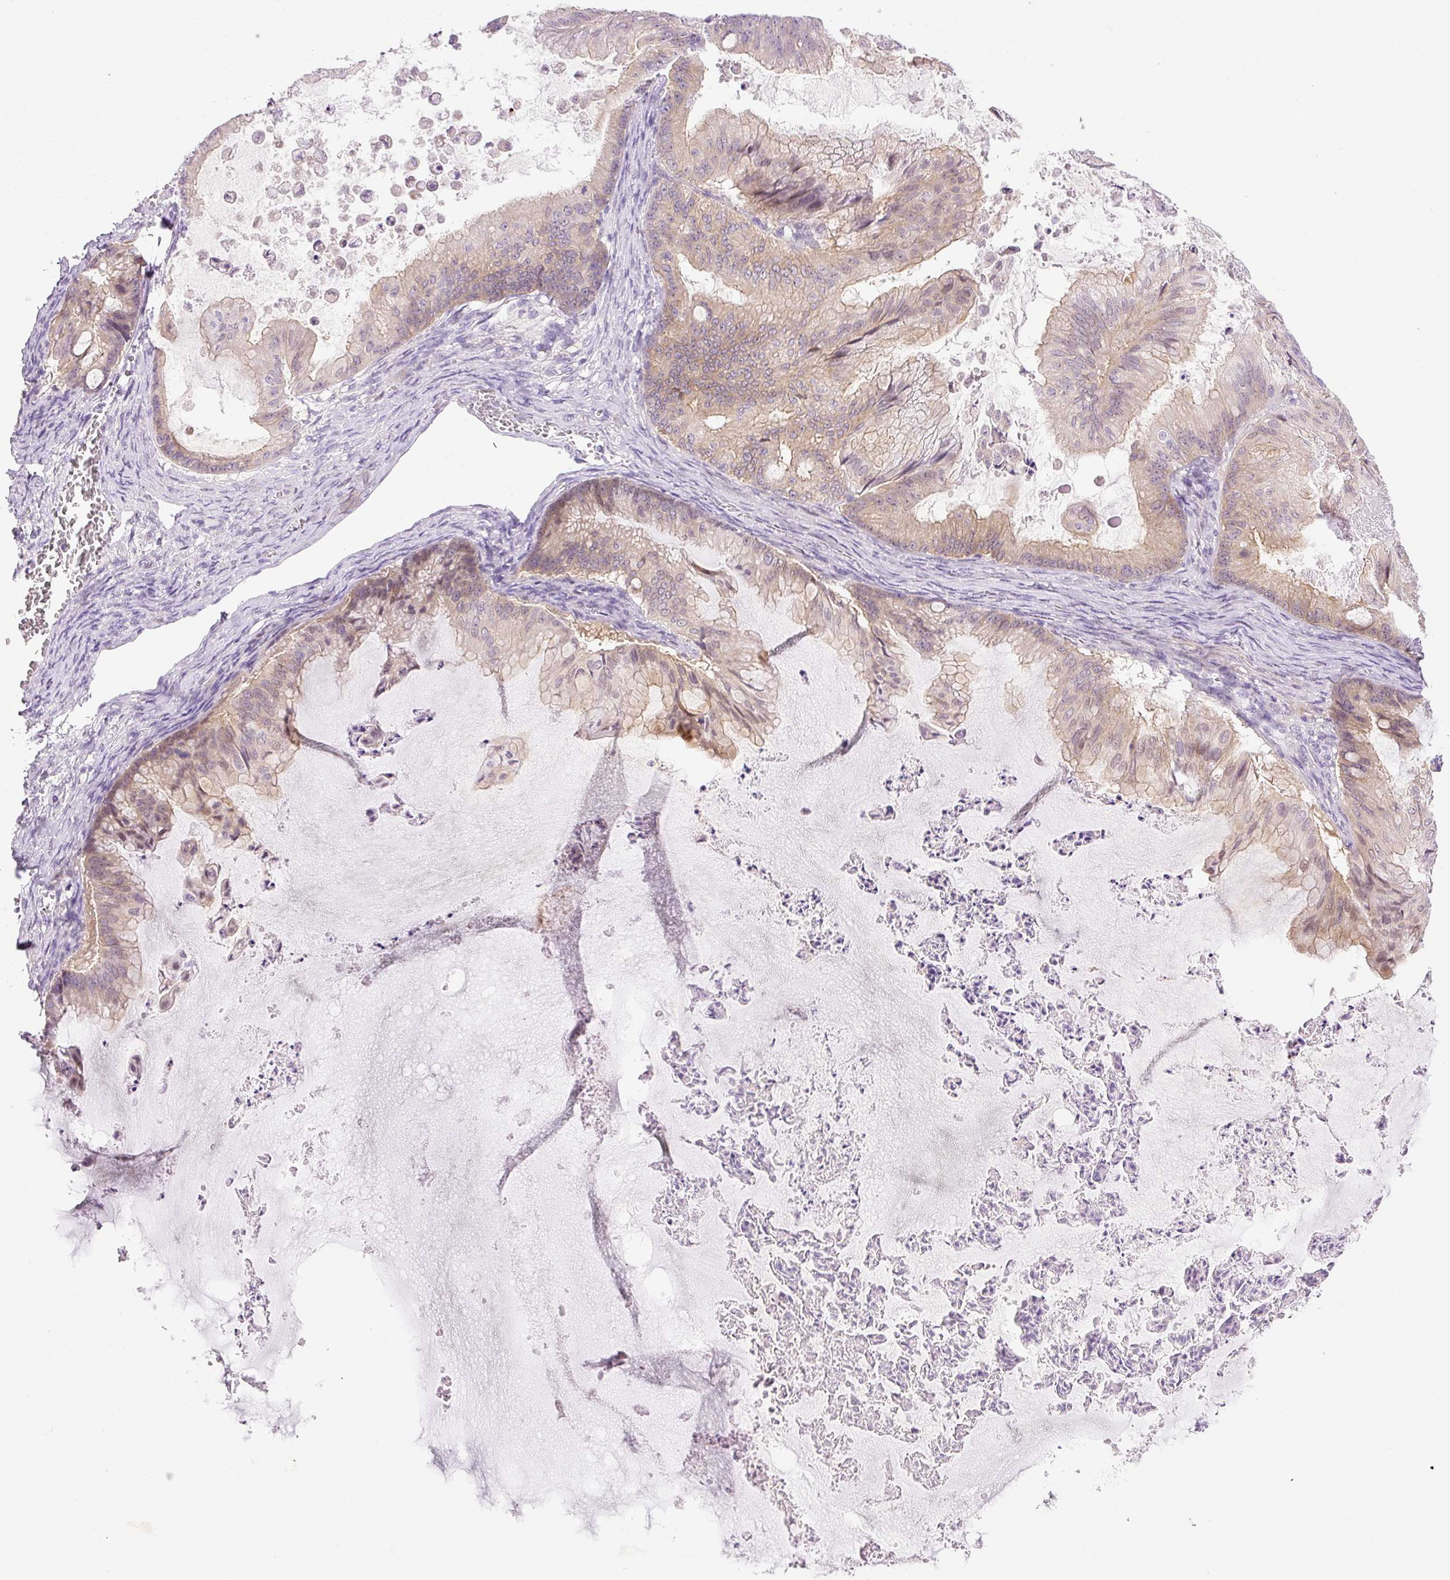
{"staining": {"intensity": "weak", "quantity": ">75%", "location": "cytoplasmic/membranous"}, "tissue": "ovarian cancer", "cell_type": "Tumor cells", "image_type": "cancer", "snomed": [{"axis": "morphology", "description": "Cystadenocarcinoma, mucinous, NOS"}, {"axis": "topography", "description": "Ovary"}], "caption": "Protein staining of ovarian cancer (mucinous cystadenocarcinoma) tissue exhibits weak cytoplasmic/membranous staining in about >75% of tumor cells.", "gene": "SRC", "patient": {"sex": "female", "age": 71}}